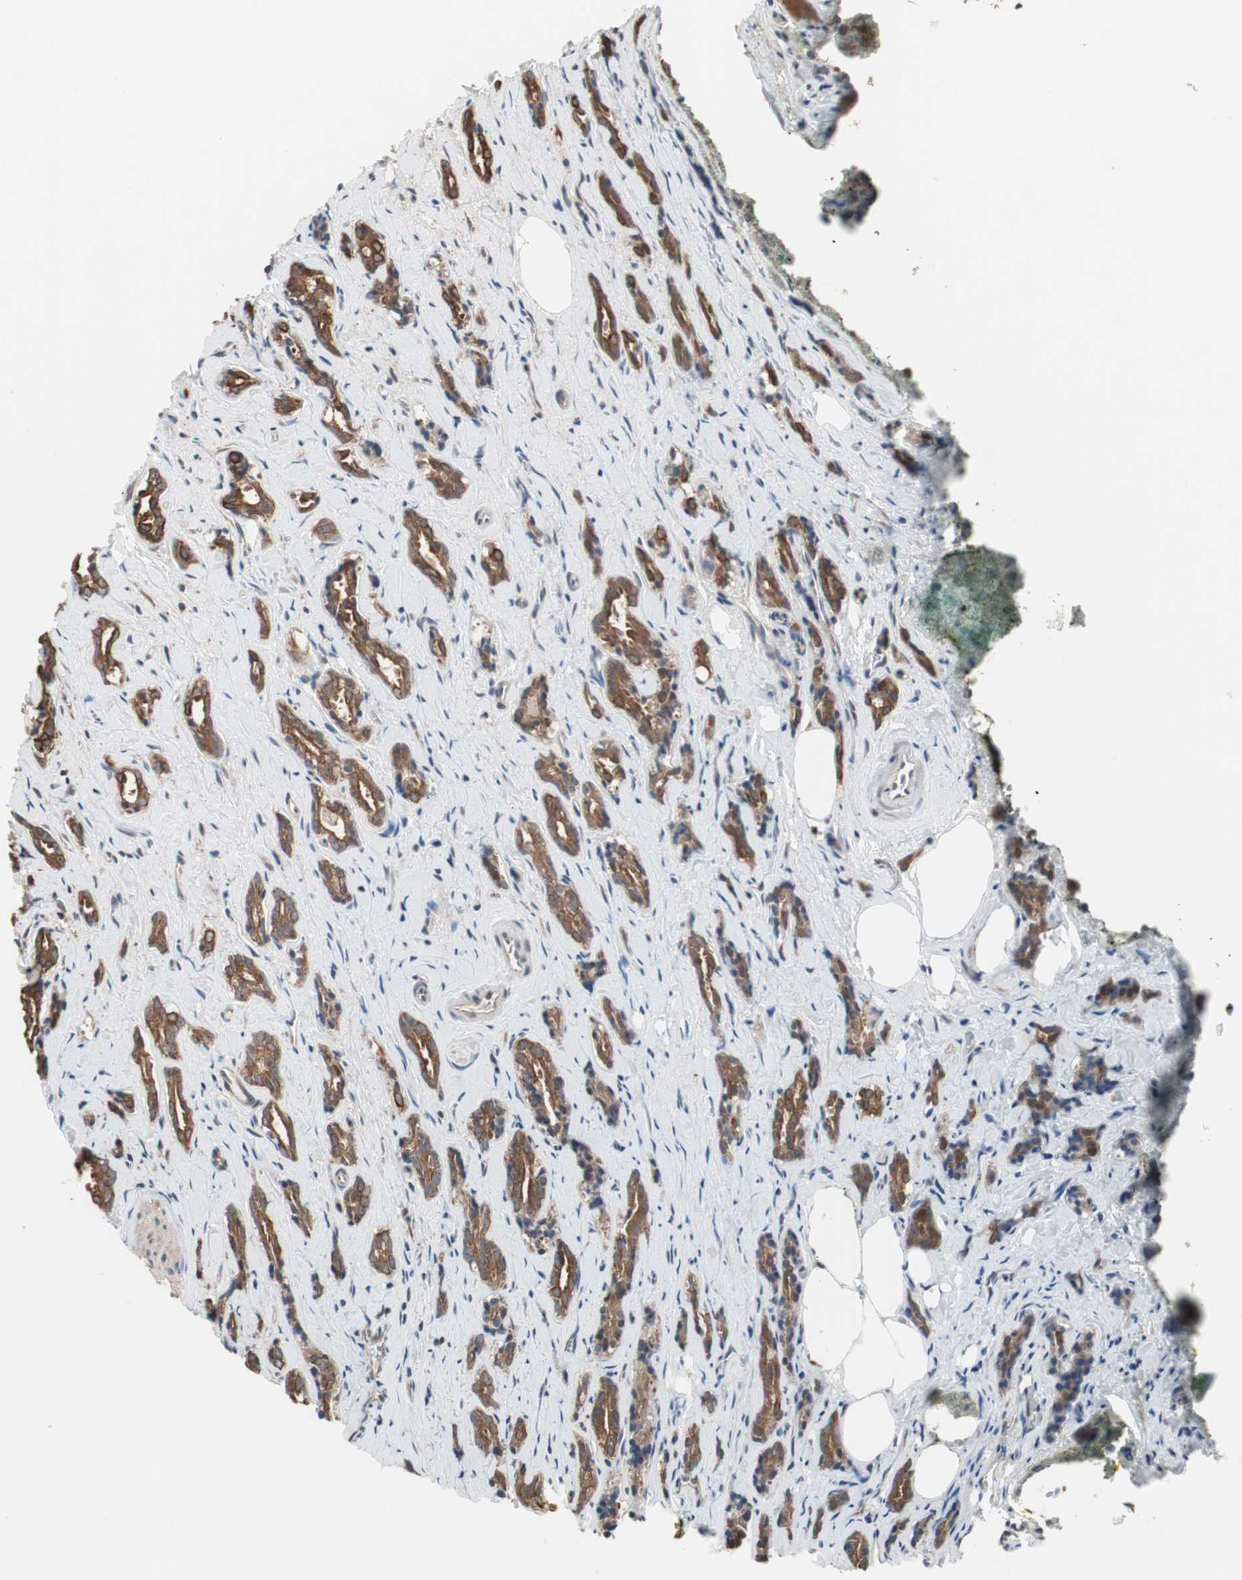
{"staining": {"intensity": "moderate", "quantity": ">75%", "location": "cytoplasmic/membranous"}, "tissue": "prostate cancer", "cell_type": "Tumor cells", "image_type": "cancer", "snomed": [{"axis": "morphology", "description": "Adenocarcinoma, High grade"}, {"axis": "topography", "description": "Prostate"}], "caption": "IHC (DAB (3,3'-diaminobenzidine)) staining of human prostate cancer displays moderate cytoplasmic/membranous protein staining in approximately >75% of tumor cells.", "gene": "FBXO5", "patient": {"sex": "male", "age": 67}}